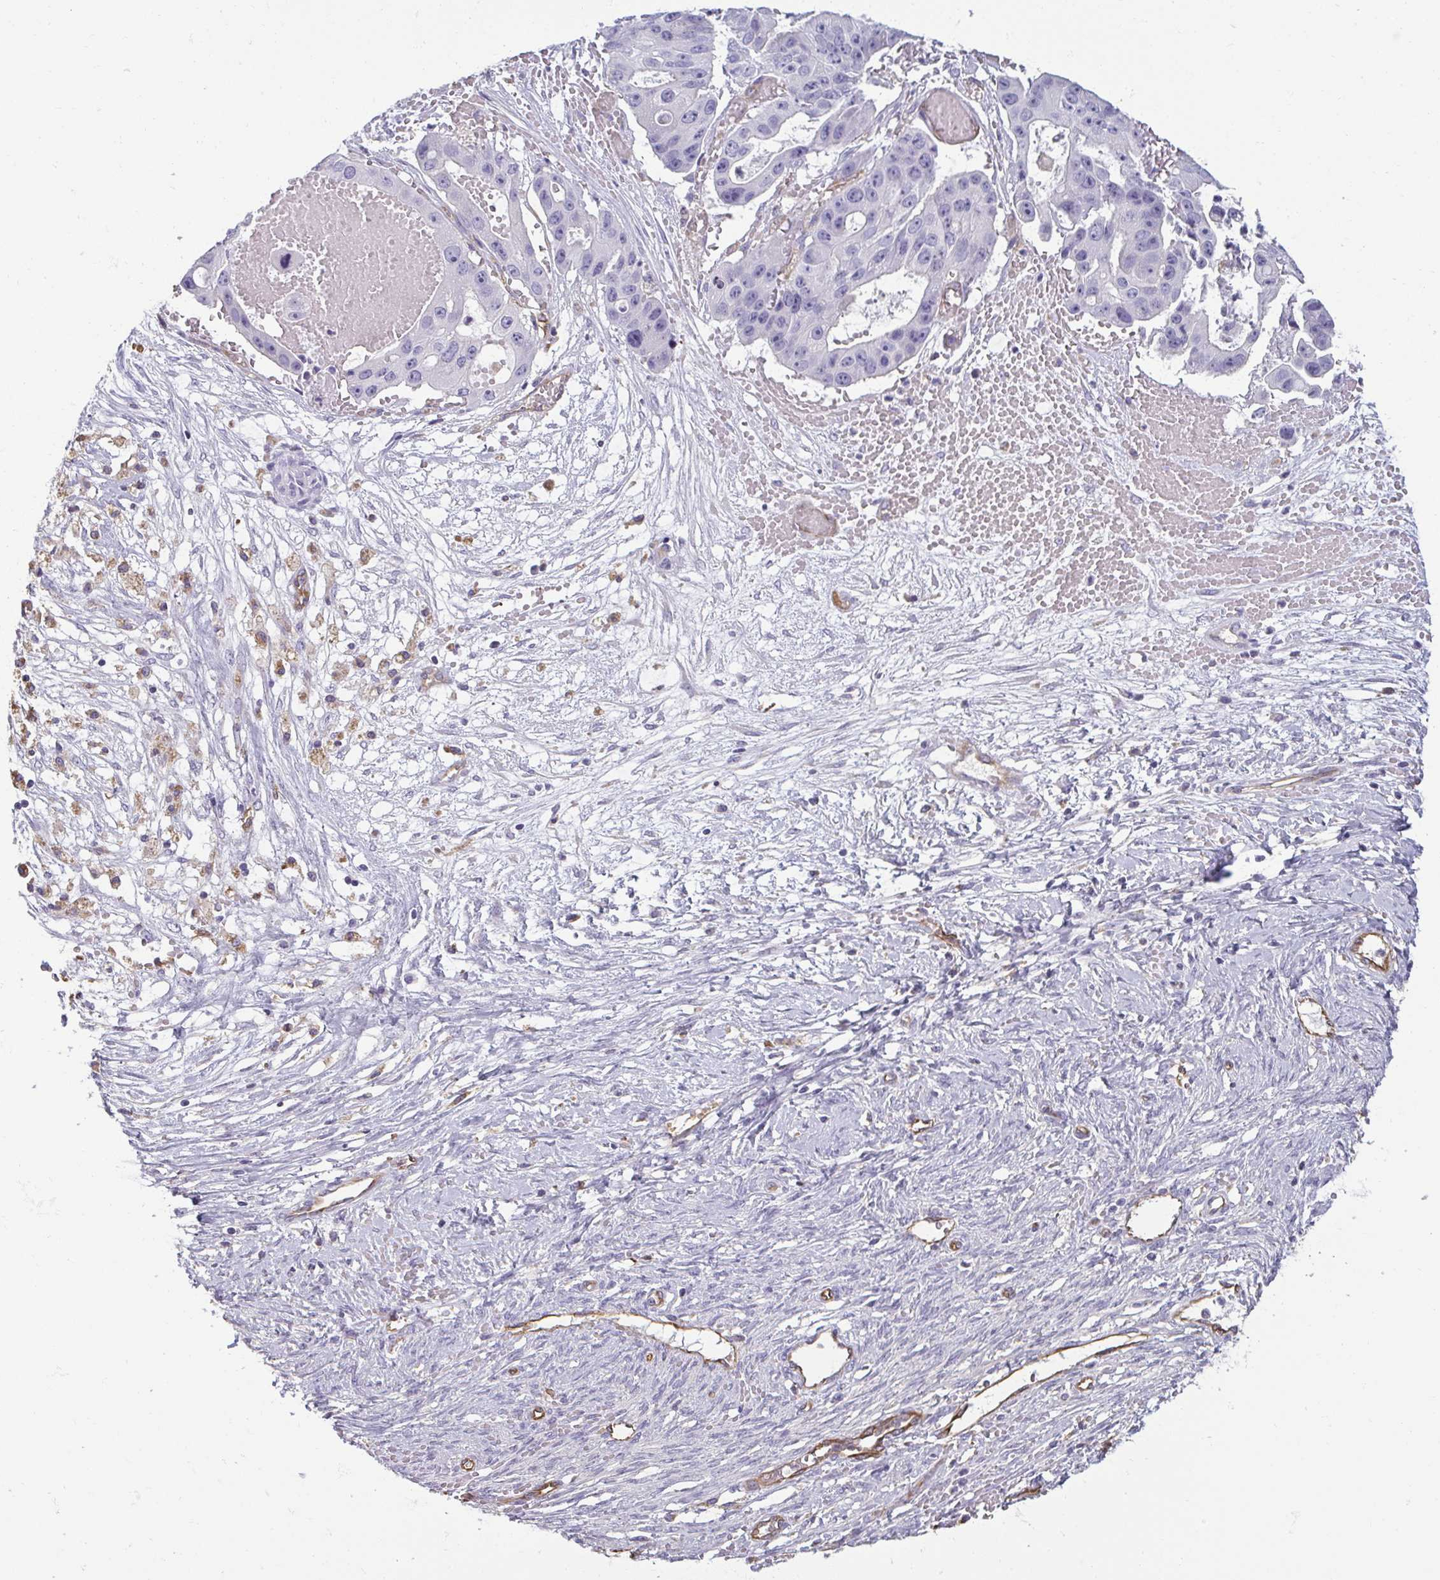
{"staining": {"intensity": "negative", "quantity": "none", "location": "none"}, "tissue": "ovarian cancer", "cell_type": "Tumor cells", "image_type": "cancer", "snomed": [{"axis": "morphology", "description": "Cystadenocarcinoma, serous, NOS"}, {"axis": "topography", "description": "Ovary"}], "caption": "IHC histopathology image of neoplastic tissue: human ovarian cancer stained with DAB (3,3'-diaminobenzidine) shows no significant protein staining in tumor cells. Nuclei are stained in blue.", "gene": "PDE2A", "patient": {"sex": "female", "age": 56}}